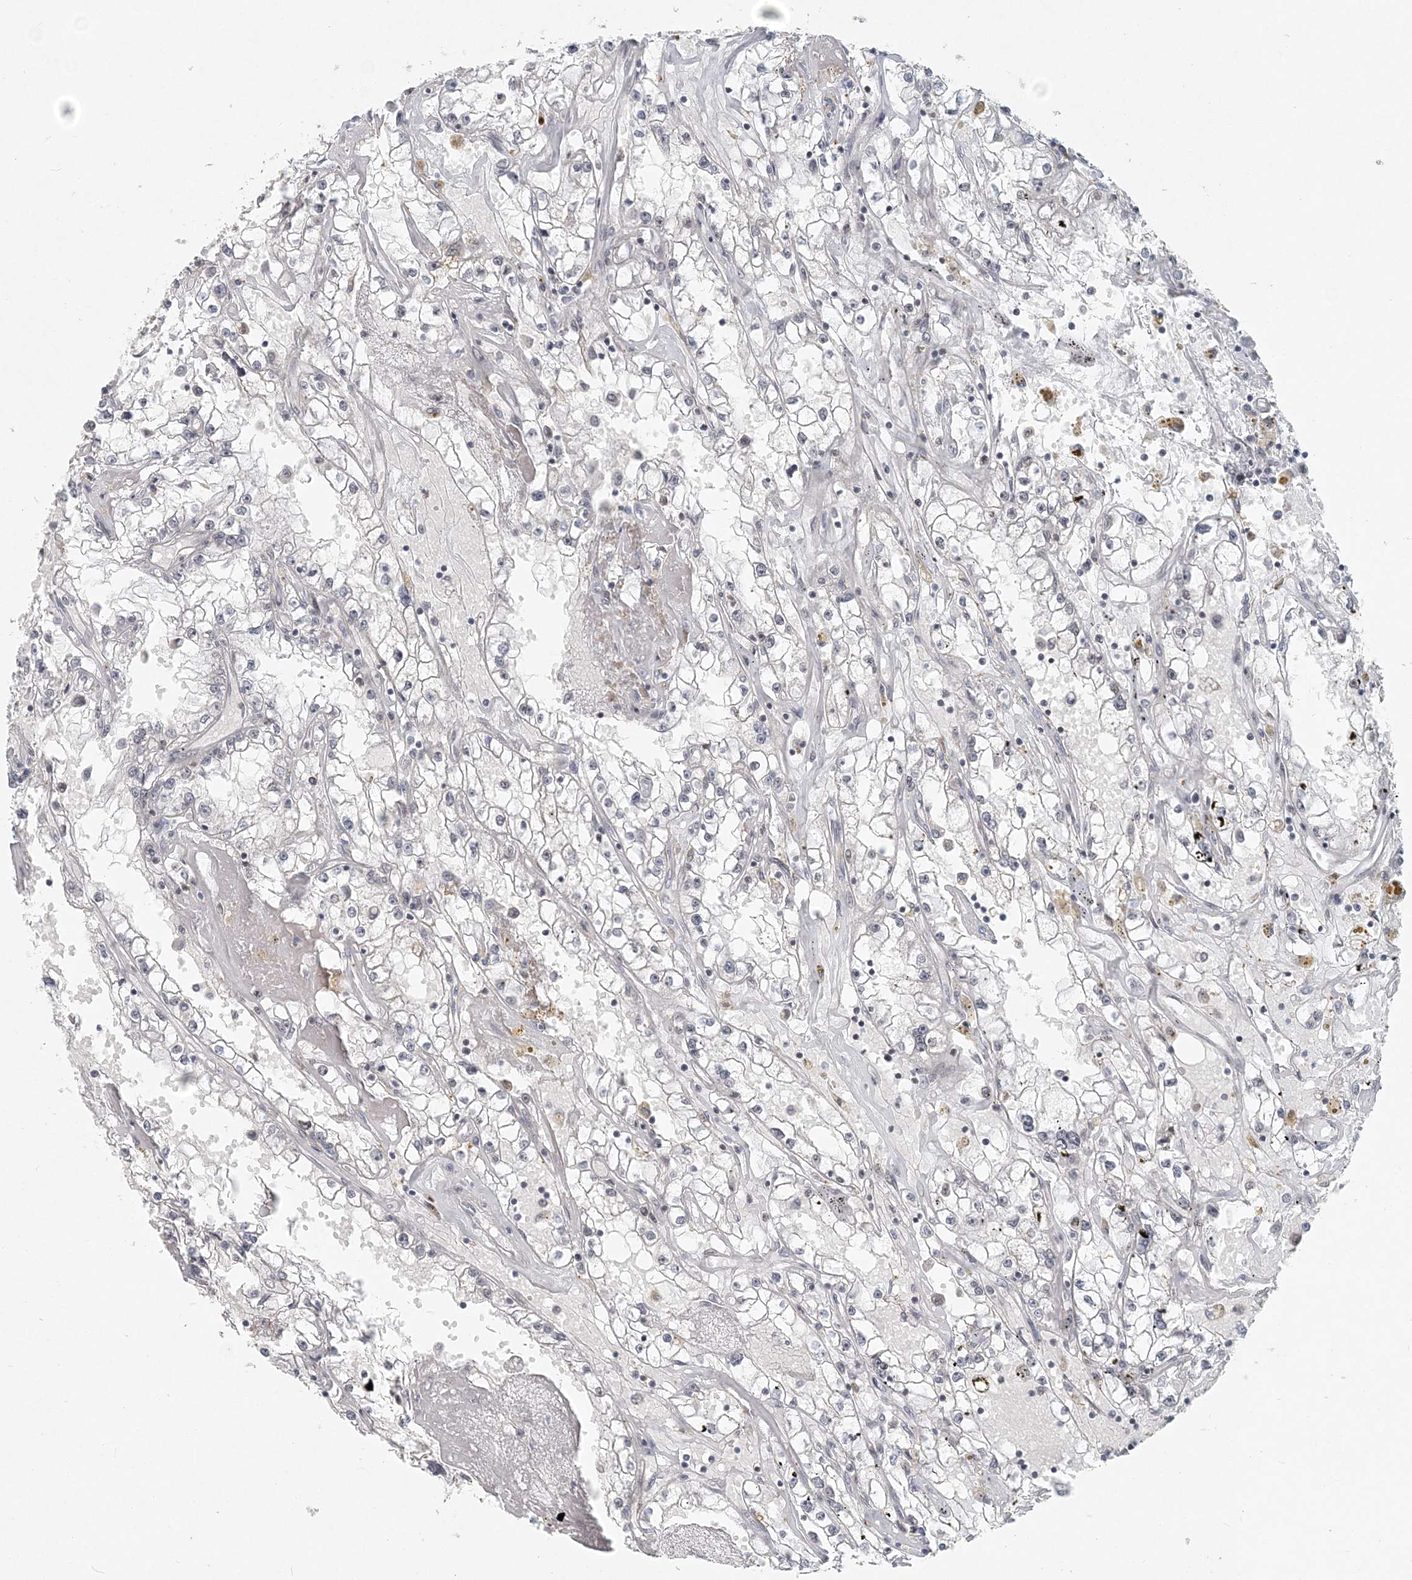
{"staining": {"intensity": "negative", "quantity": "none", "location": "none"}, "tissue": "renal cancer", "cell_type": "Tumor cells", "image_type": "cancer", "snomed": [{"axis": "morphology", "description": "Adenocarcinoma, NOS"}, {"axis": "topography", "description": "Kidney"}], "caption": "This is a histopathology image of immunohistochemistry (IHC) staining of renal cancer, which shows no expression in tumor cells.", "gene": "BAZ1B", "patient": {"sex": "male", "age": 56}}